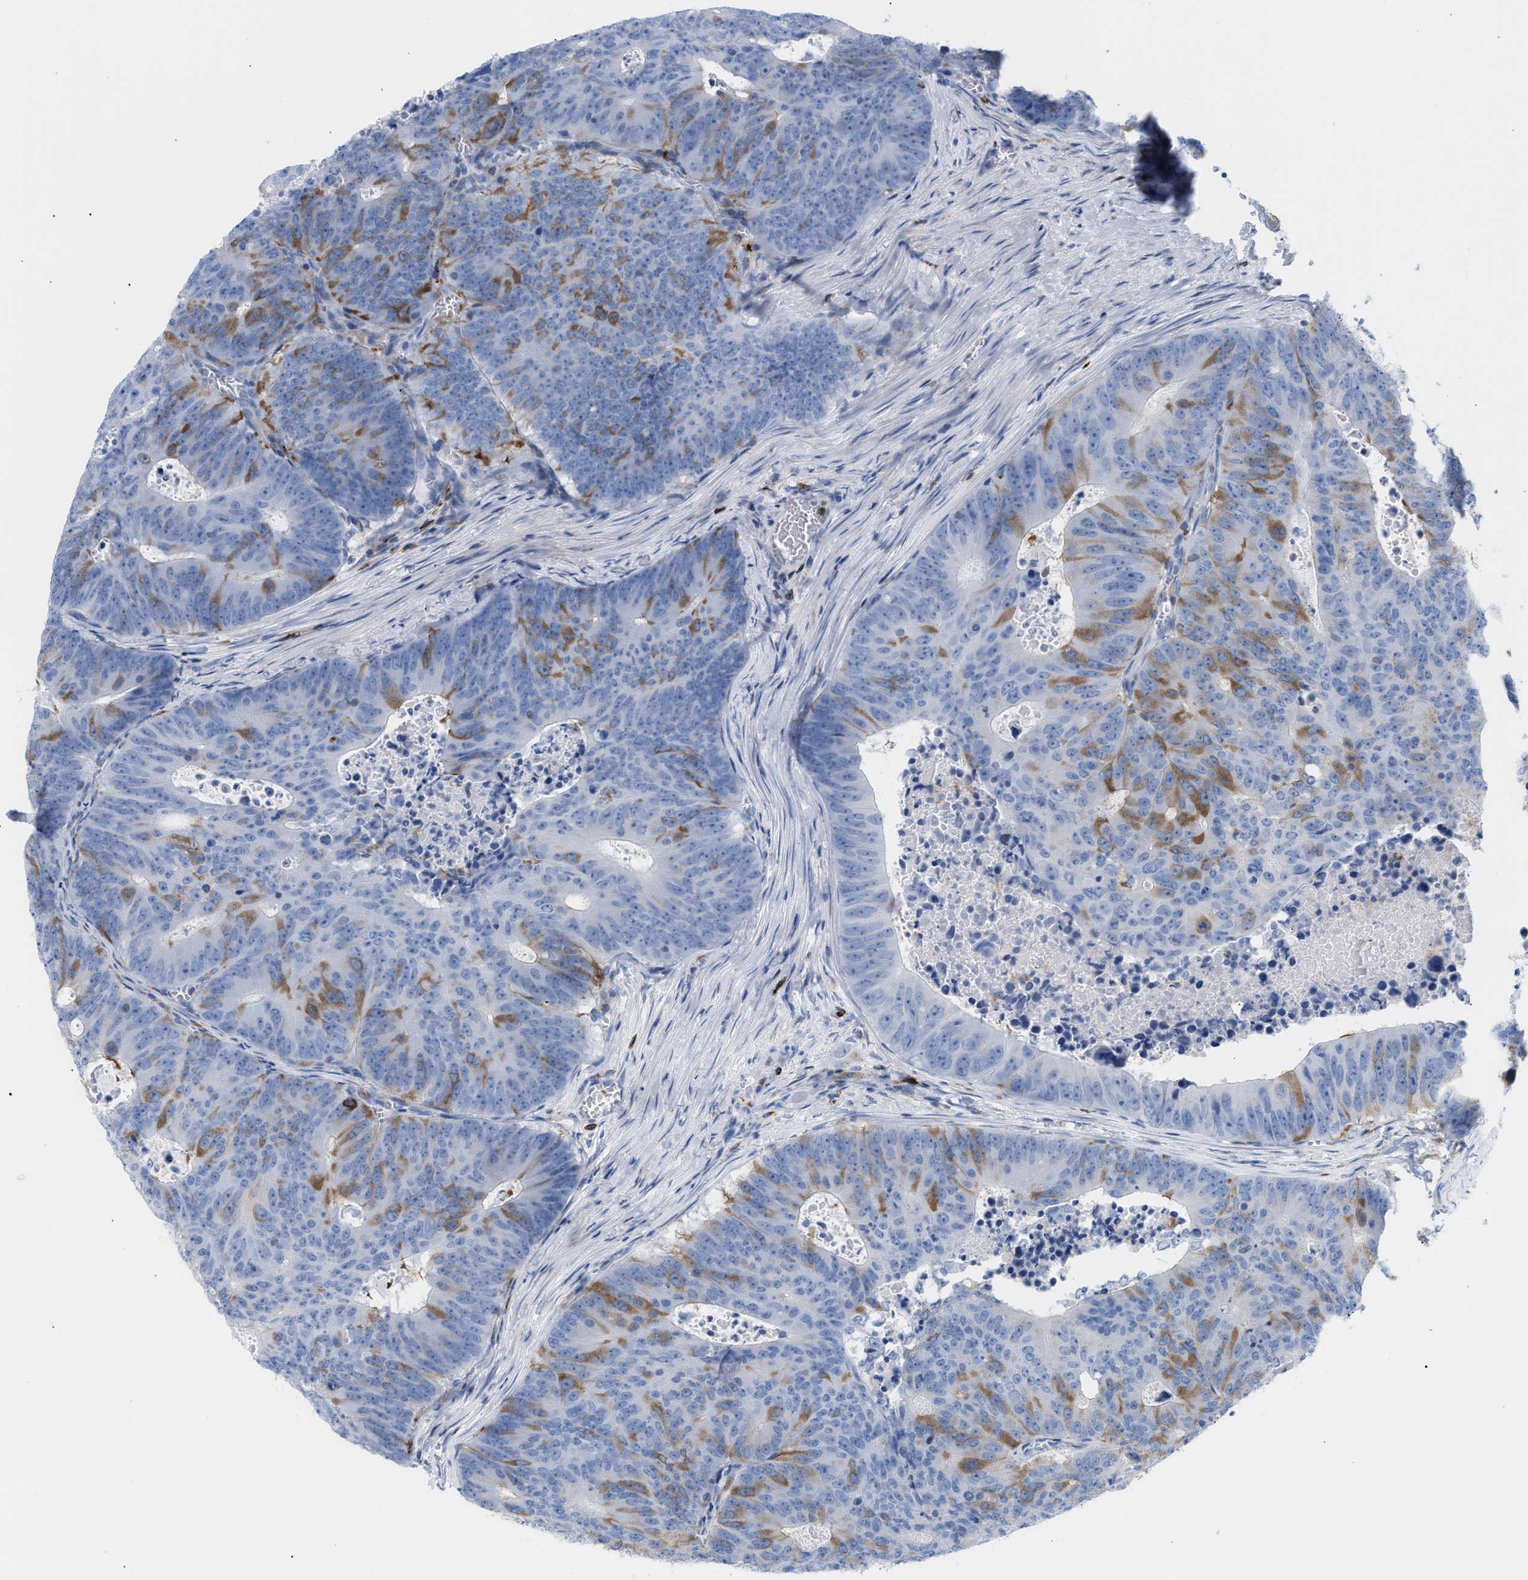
{"staining": {"intensity": "moderate", "quantity": "25%-75%", "location": "cytoplasmic/membranous"}, "tissue": "colorectal cancer", "cell_type": "Tumor cells", "image_type": "cancer", "snomed": [{"axis": "morphology", "description": "Adenocarcinoma, NOS"}, {"axis": "topography", "description": "Colon"}], "caption": "Tumor cells show medium levels of moderate cytoplasmic/membranous staining in about 25%-75% of cells in human colorectal adenocarcinoma.", "gene": "TACC3", "patient": {"sex": "male", "age": 87}}